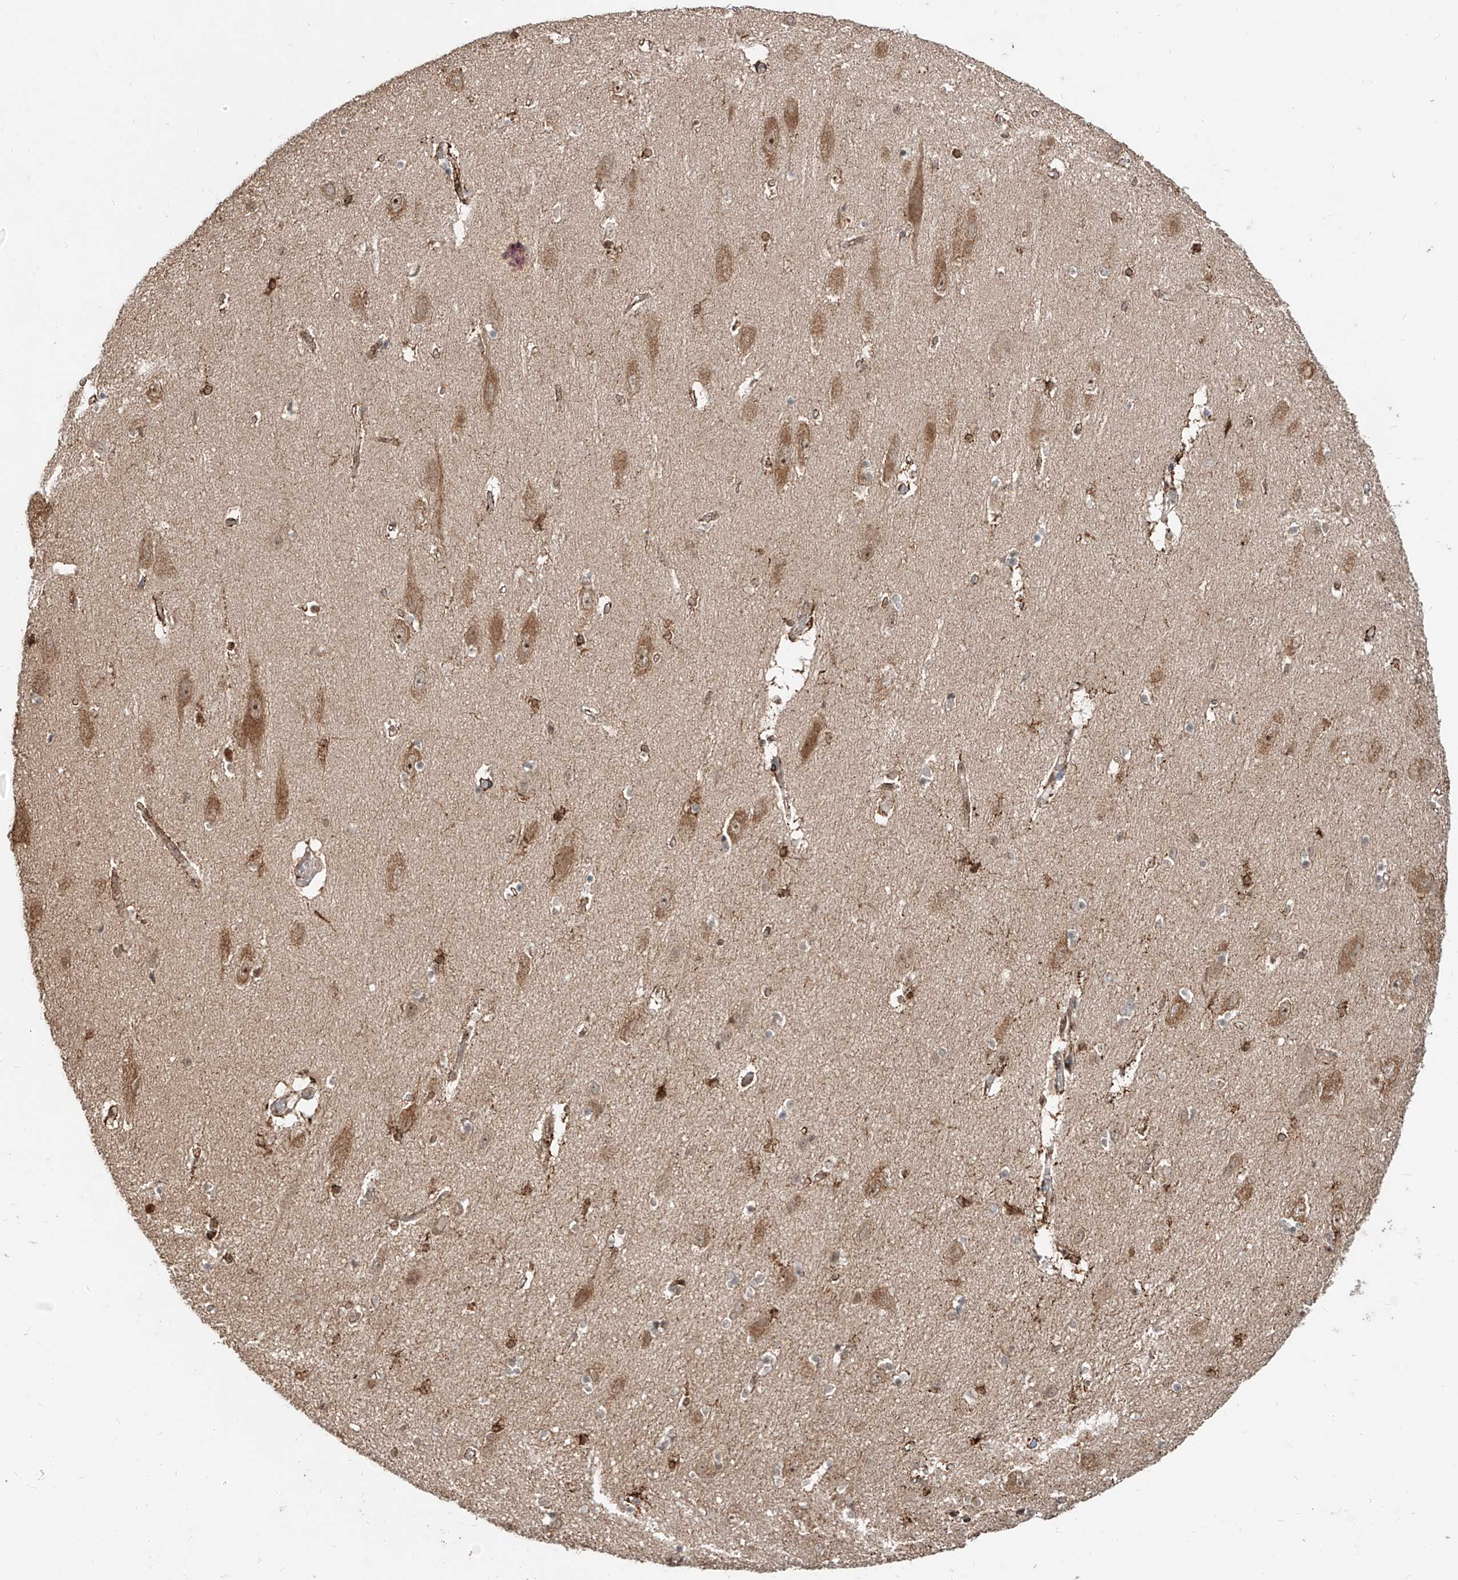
{"staining": {"intensity": "moderate", "quantity": "25%-75%", "location": "cytoplasmic/membranous,nuclear"}, "tissue": "hippocampus", "cell_type": "Glial cells", "image_type": "normal", "snomed": [{"axis": "morphology", "description": "Normal tissue, NOS"}, {"axis": "topography", "description": "Hippocampus"}], "caption": "About 25%-75% of glial cells in unremarkable hippocampus demonstrate moderate cytoplasmic/membranous,nuclear protein expression as visualized by brown immunohistochemical staining.", "gene": "ZNF710", "patient": {"sex": "female", "age": 54}}